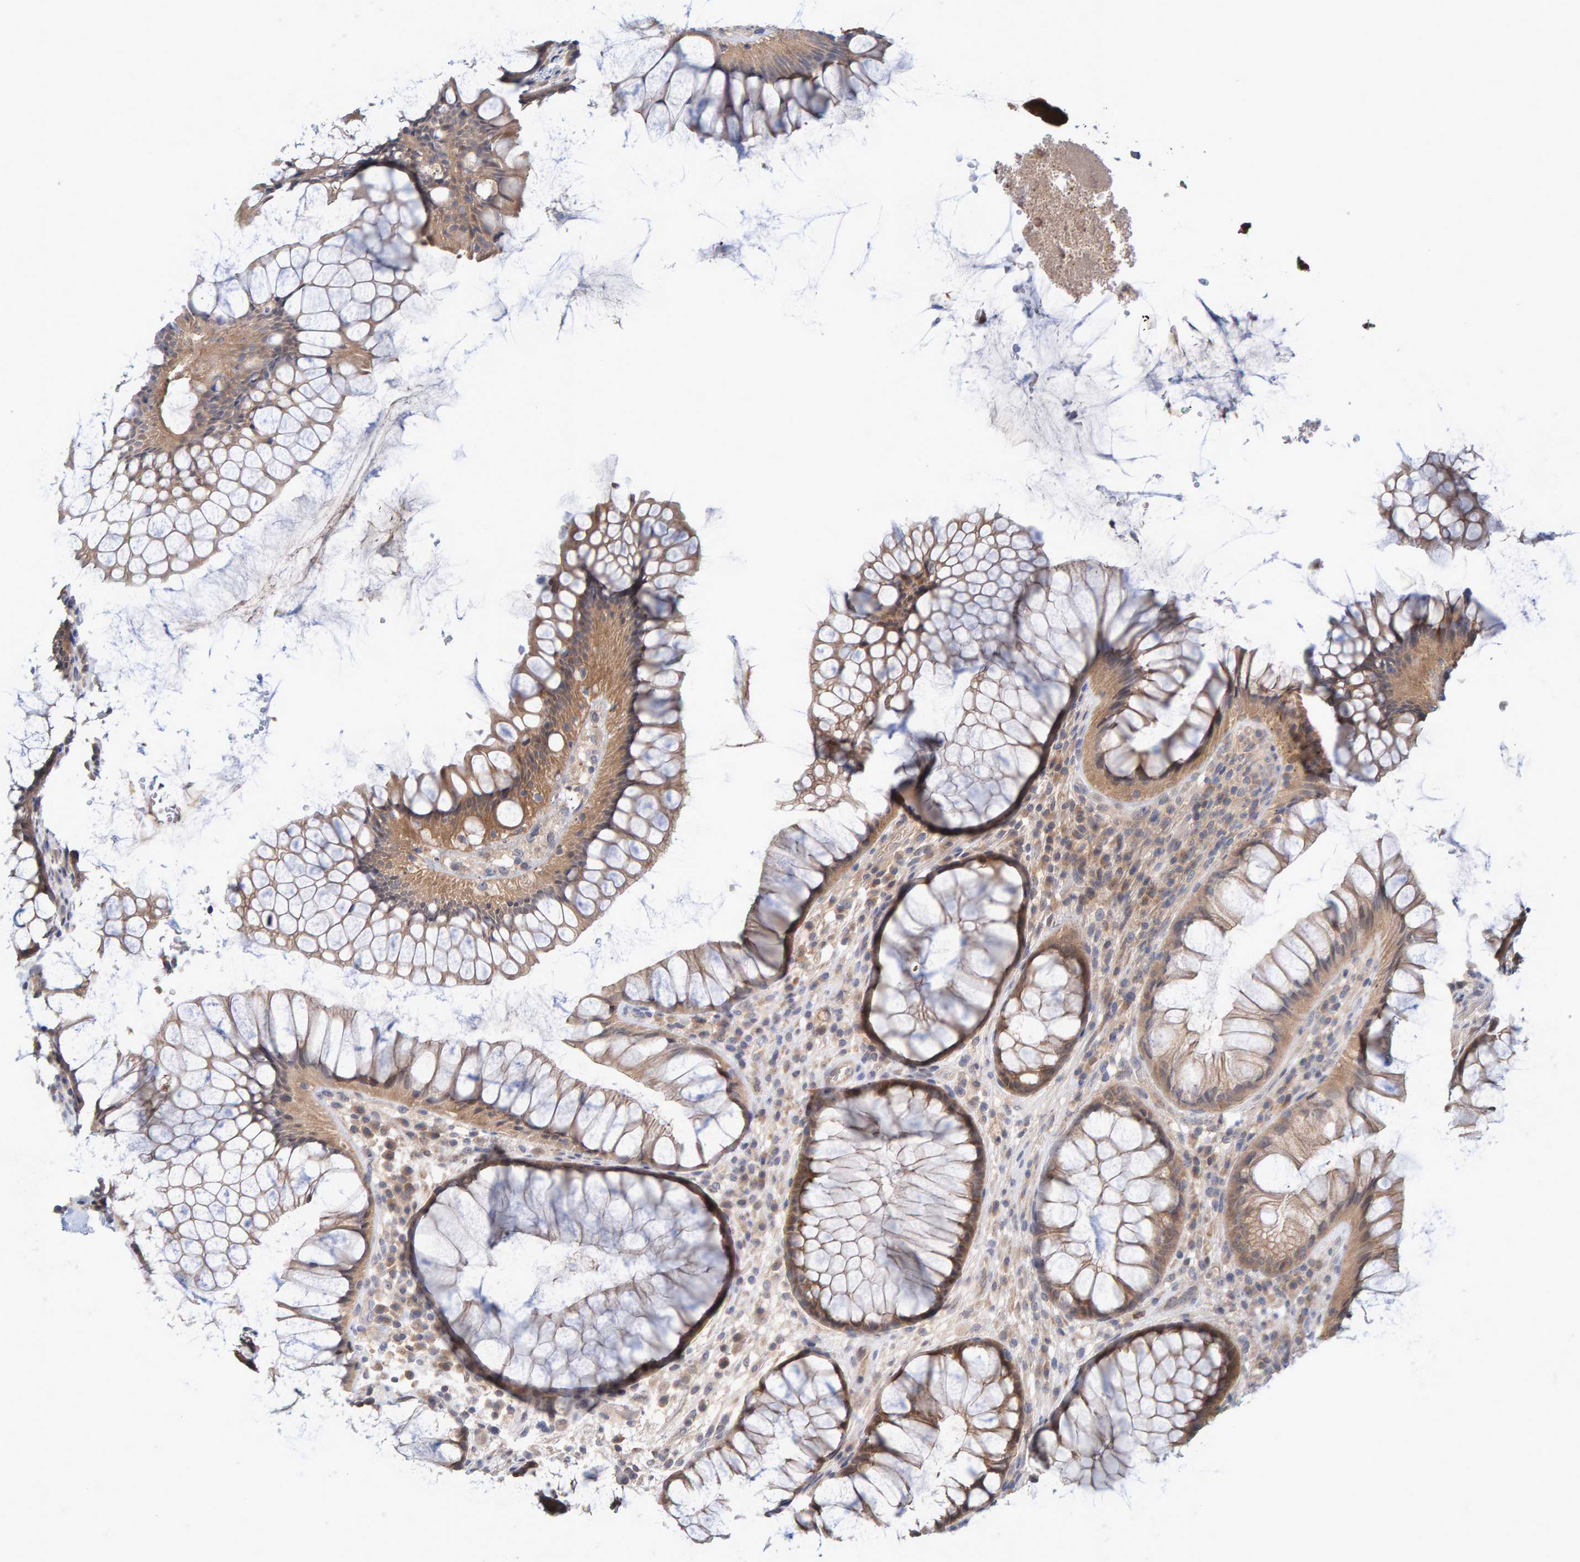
{"staining": {"intensity": "moderate", "quantity": ">75%", "location": "cytoplasmic/membranous"}, "tissue": "rectum", "cell_type": "Glandular cells", "image_type": "normal", "snomed": [{"axis": "morphology", "description": "Normal tissue, NOS"}, {"axis": "topography", "description": "Rectum"}], "caption": "A brown stain labels moderate cytoplasmic/membranous positivity of a protein in glandular cells of unremarkable rectum. Nuclei are stained in blue.", "gene": "TATDN1", "patient": {"sex": "male", "age": 51}}